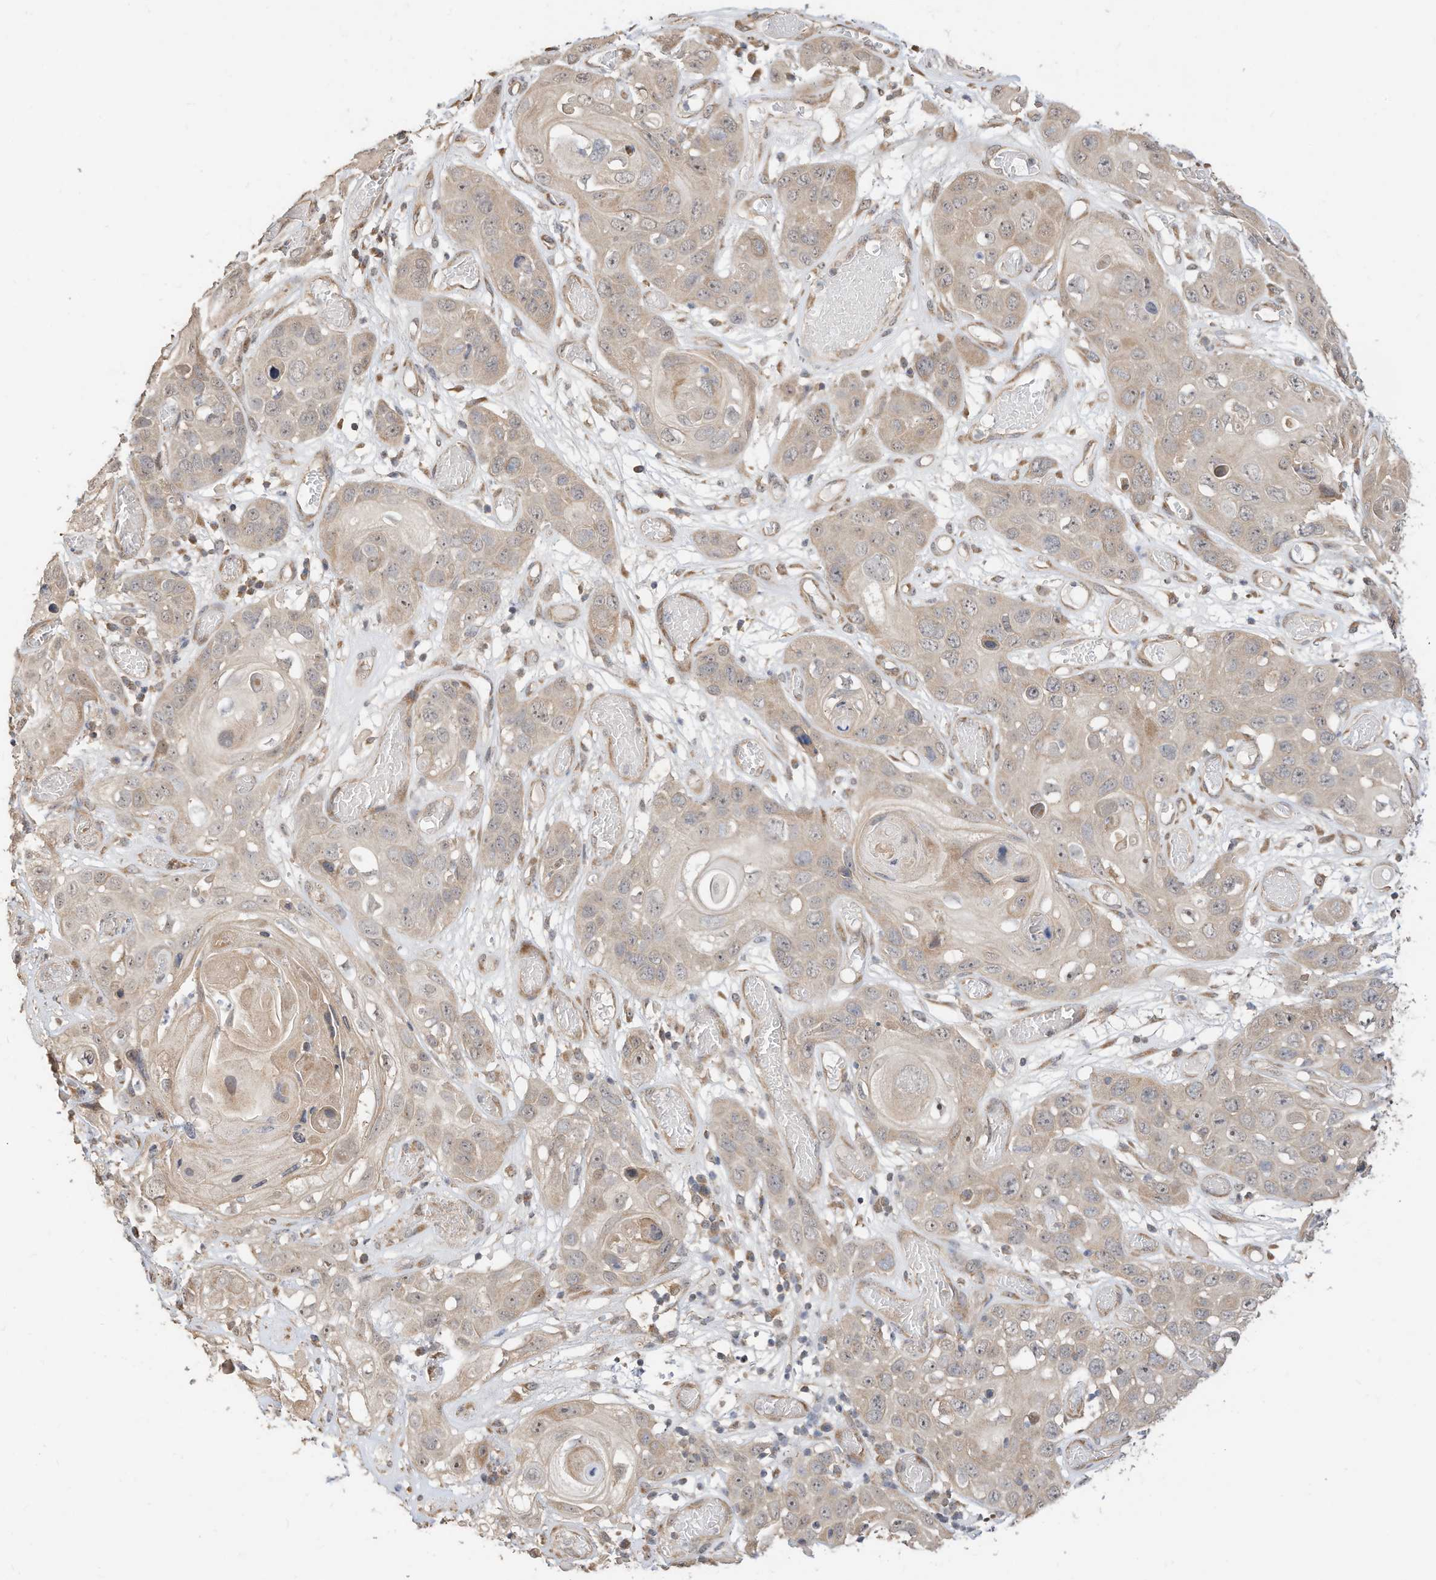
{"staining": {"intensity": "weak", "quantity": "<25%", "location": "cytoplasmic/membranous"}, "tissue": "skin cancer", "cell_type": "Tumor cells", "image_type": "cancer", "snomed": [{"axis": "morphology", "description": "Squamous cell carcinoma, NOS"}, {"axis": "topography", "description": "Skin"}], "caption": "This is an immunohistochemistry image of squamous cell carcinoma (skin). There is no expression in tumor cells.", "gene": "CAGE1", "patient": {"sex": "male", "age": 55}}